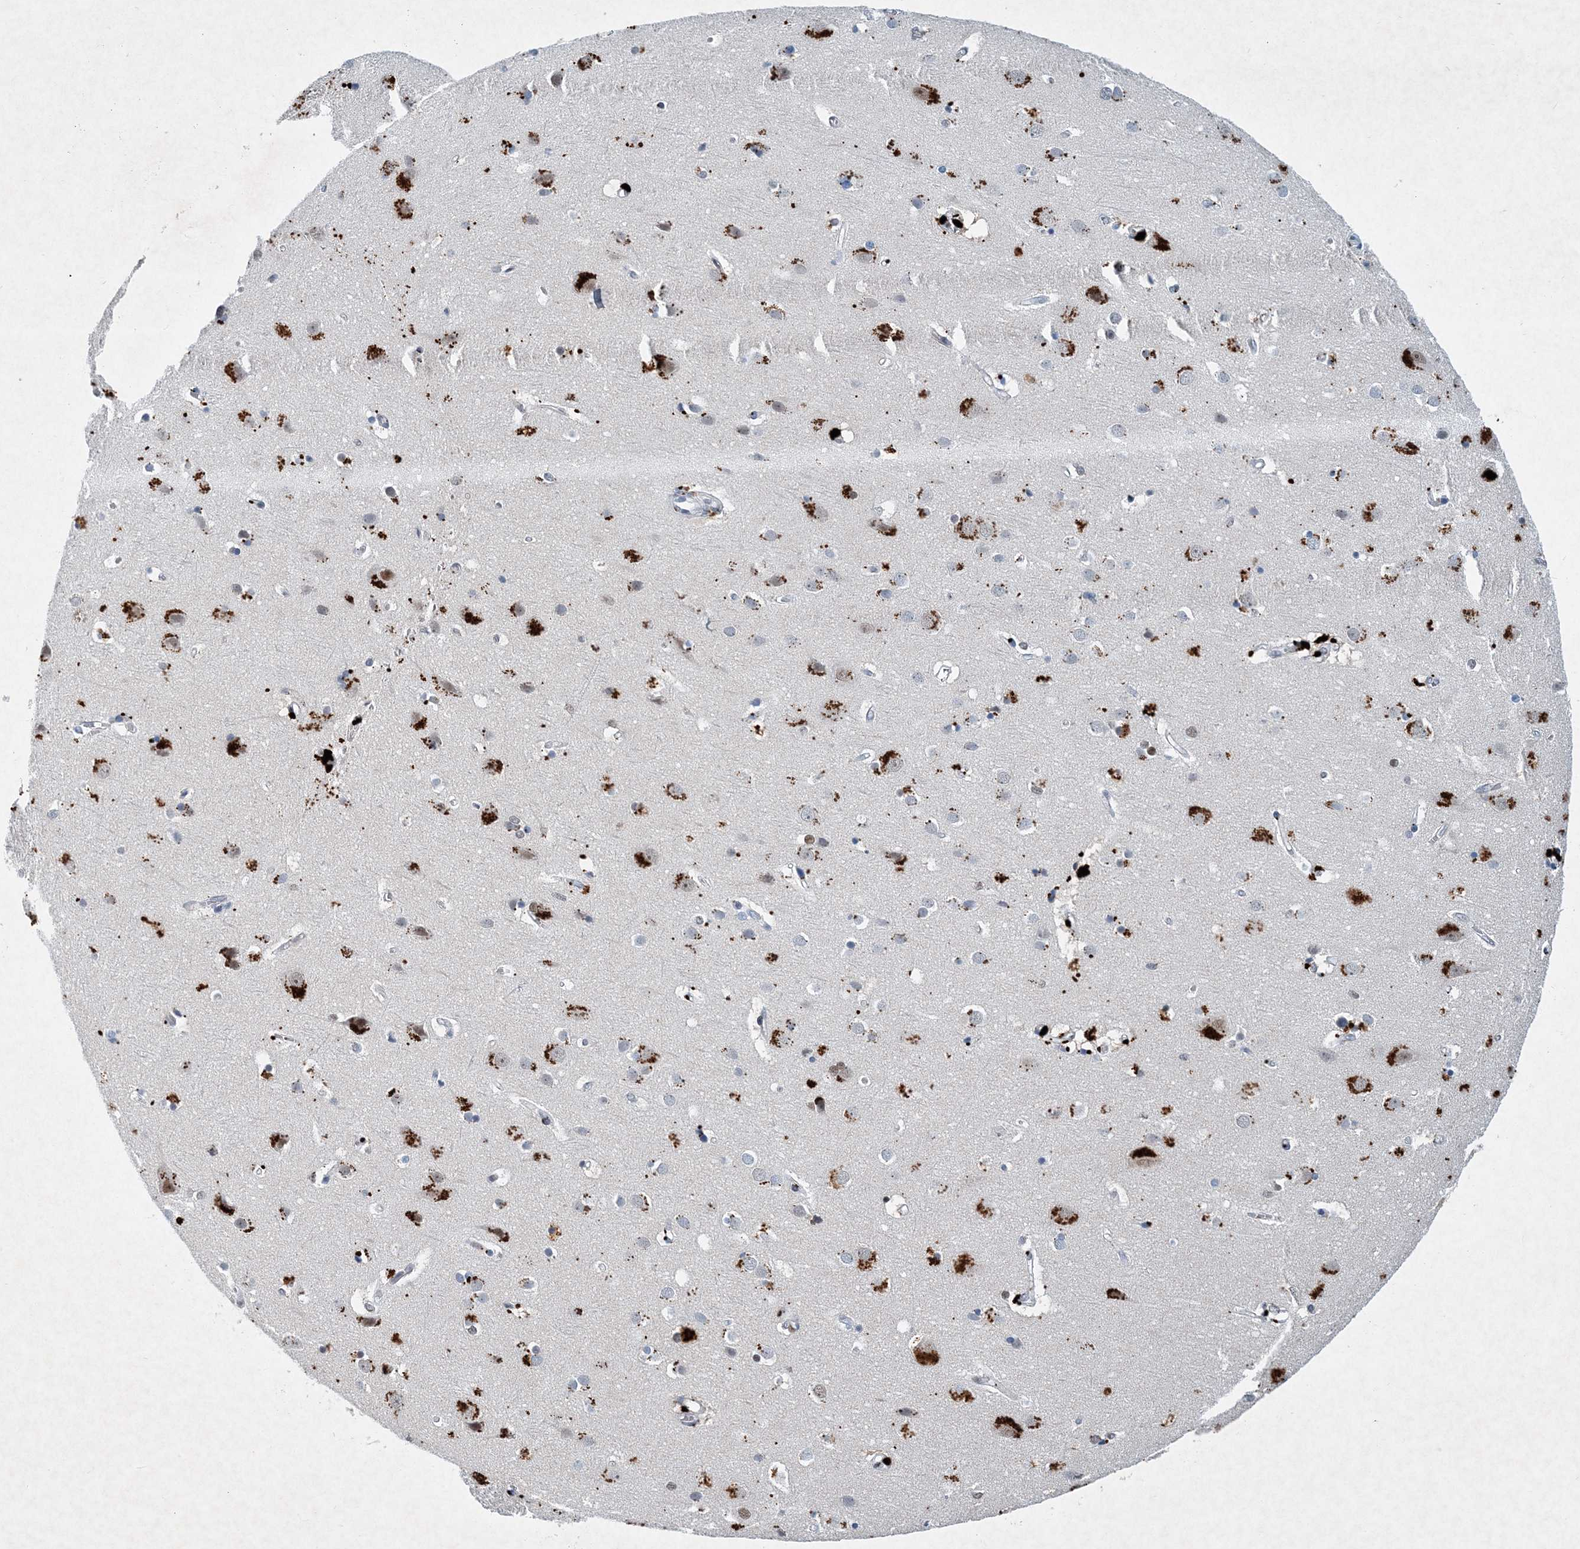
{"staining": {"intensity": "negative", "quantity": "none", "location": "none"}, "tissue": "cerebral cortex", "cell_type": "Endothelial cells", "image_type": "normal", "snomed": [{"axis": "morphology", "description": "Normal tissue, NOS"}, {"axis": "topography", "description": "Cerebral cortex"}], "caption": "An immunohistochemistry micrograph of benign cerebral cortex is shown. There is no staining in endothelial cells of cerebral cortex. (Immunohistochemistry, brightfield microscopy, high magnification).", "gene": "KPNA4", "patient": {"sex": "male", "age": 54}}